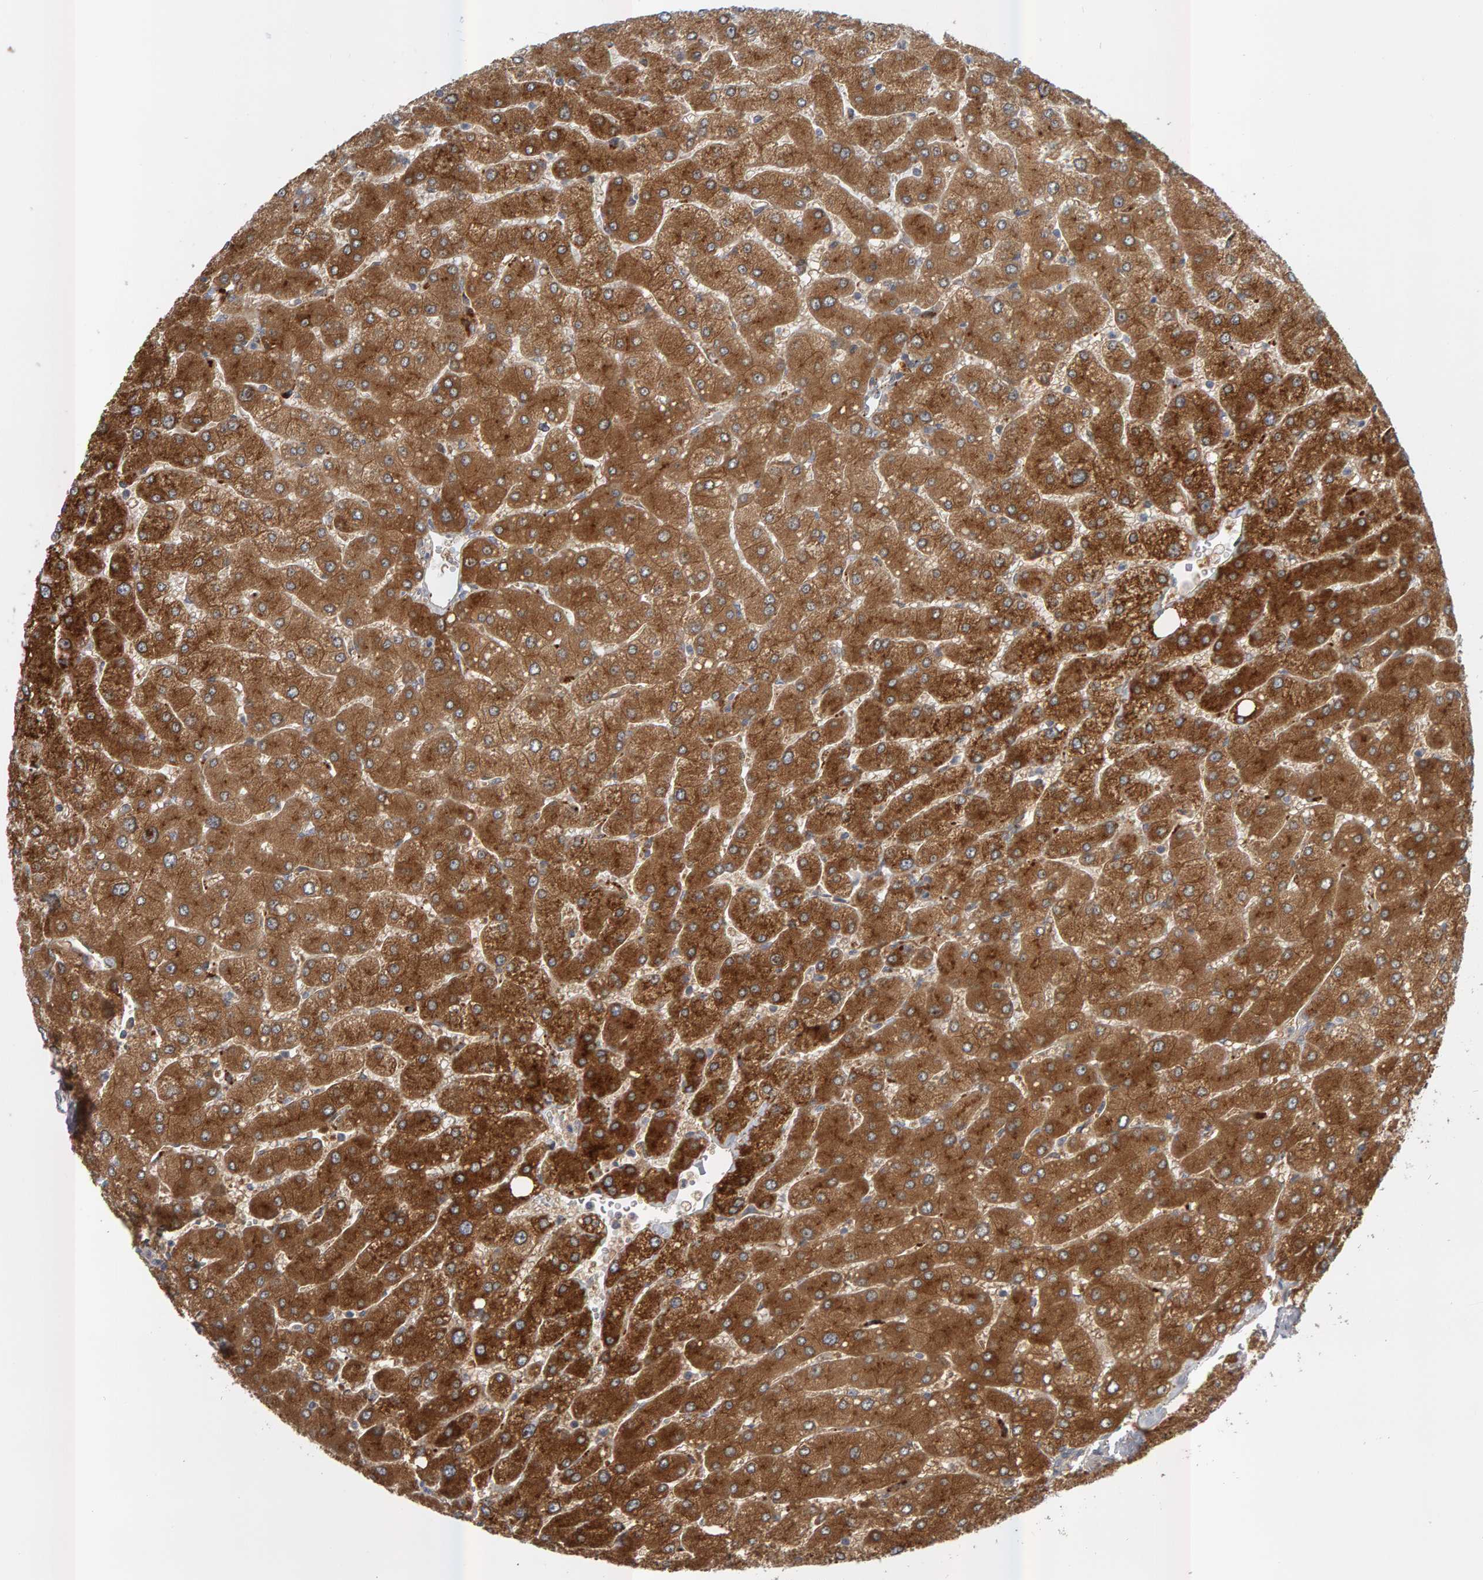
{"staining": {"intensity": "negative", "quantity": "none", "location": "none"}, "tissue": "liver", "cell_type": "Cholangiocytes", "image_type": "normal", "snomed": [{"axis": "morphology", "description": "Normal tissue, NOS"}, {"axis": "topography", "description": "Liver"}], "caption": "Image shows no significant protein expression in cholangiocytes of benign liver. (DAB (3,3'-diaminobenzidine) IHC with hematoxylin counter stain).", "gene": "ZNF160", "patient": {"sex": "male", "age": 55}}